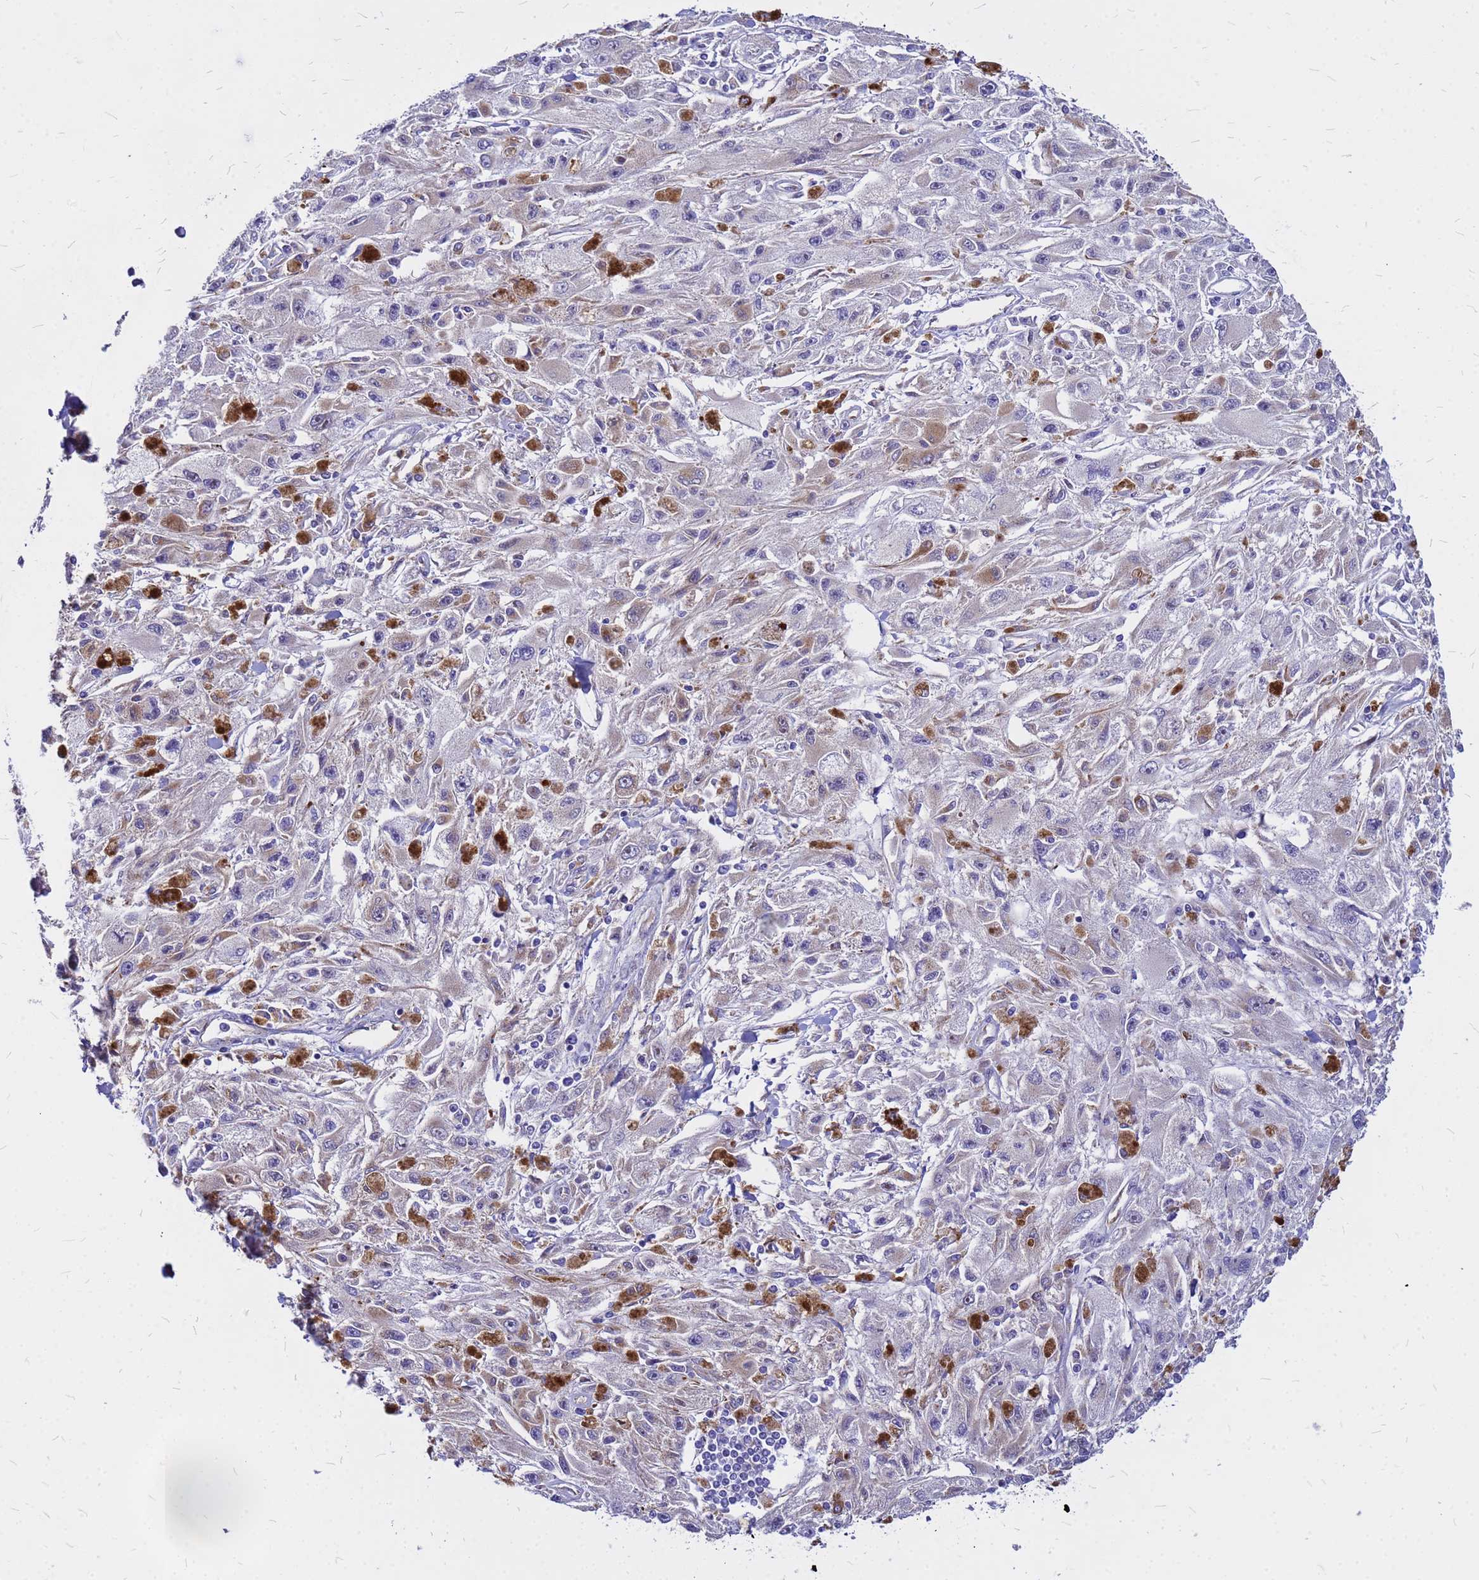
{"staining": {"intensity": "weak", "quantity": "<25%", "location": "cytoplasmic/membranous"}, "tissue": "melanoma", "cell_type": "Tumor cells", "image_type": "cancer", "snomed": [{"axis": "morphology", "description": "Malignant melanoma, Metastatic site"}, {"axis": "topography", "description": "Skin"}], "caption": "There is no significant expression in tumor cells of melanoma. (DAB immunohistochemistry (IHC) visualized using brightfield microscopy, high magnification).", "gene": "NOSTRIN", "patient": {"sex": "male", "age": 53}}